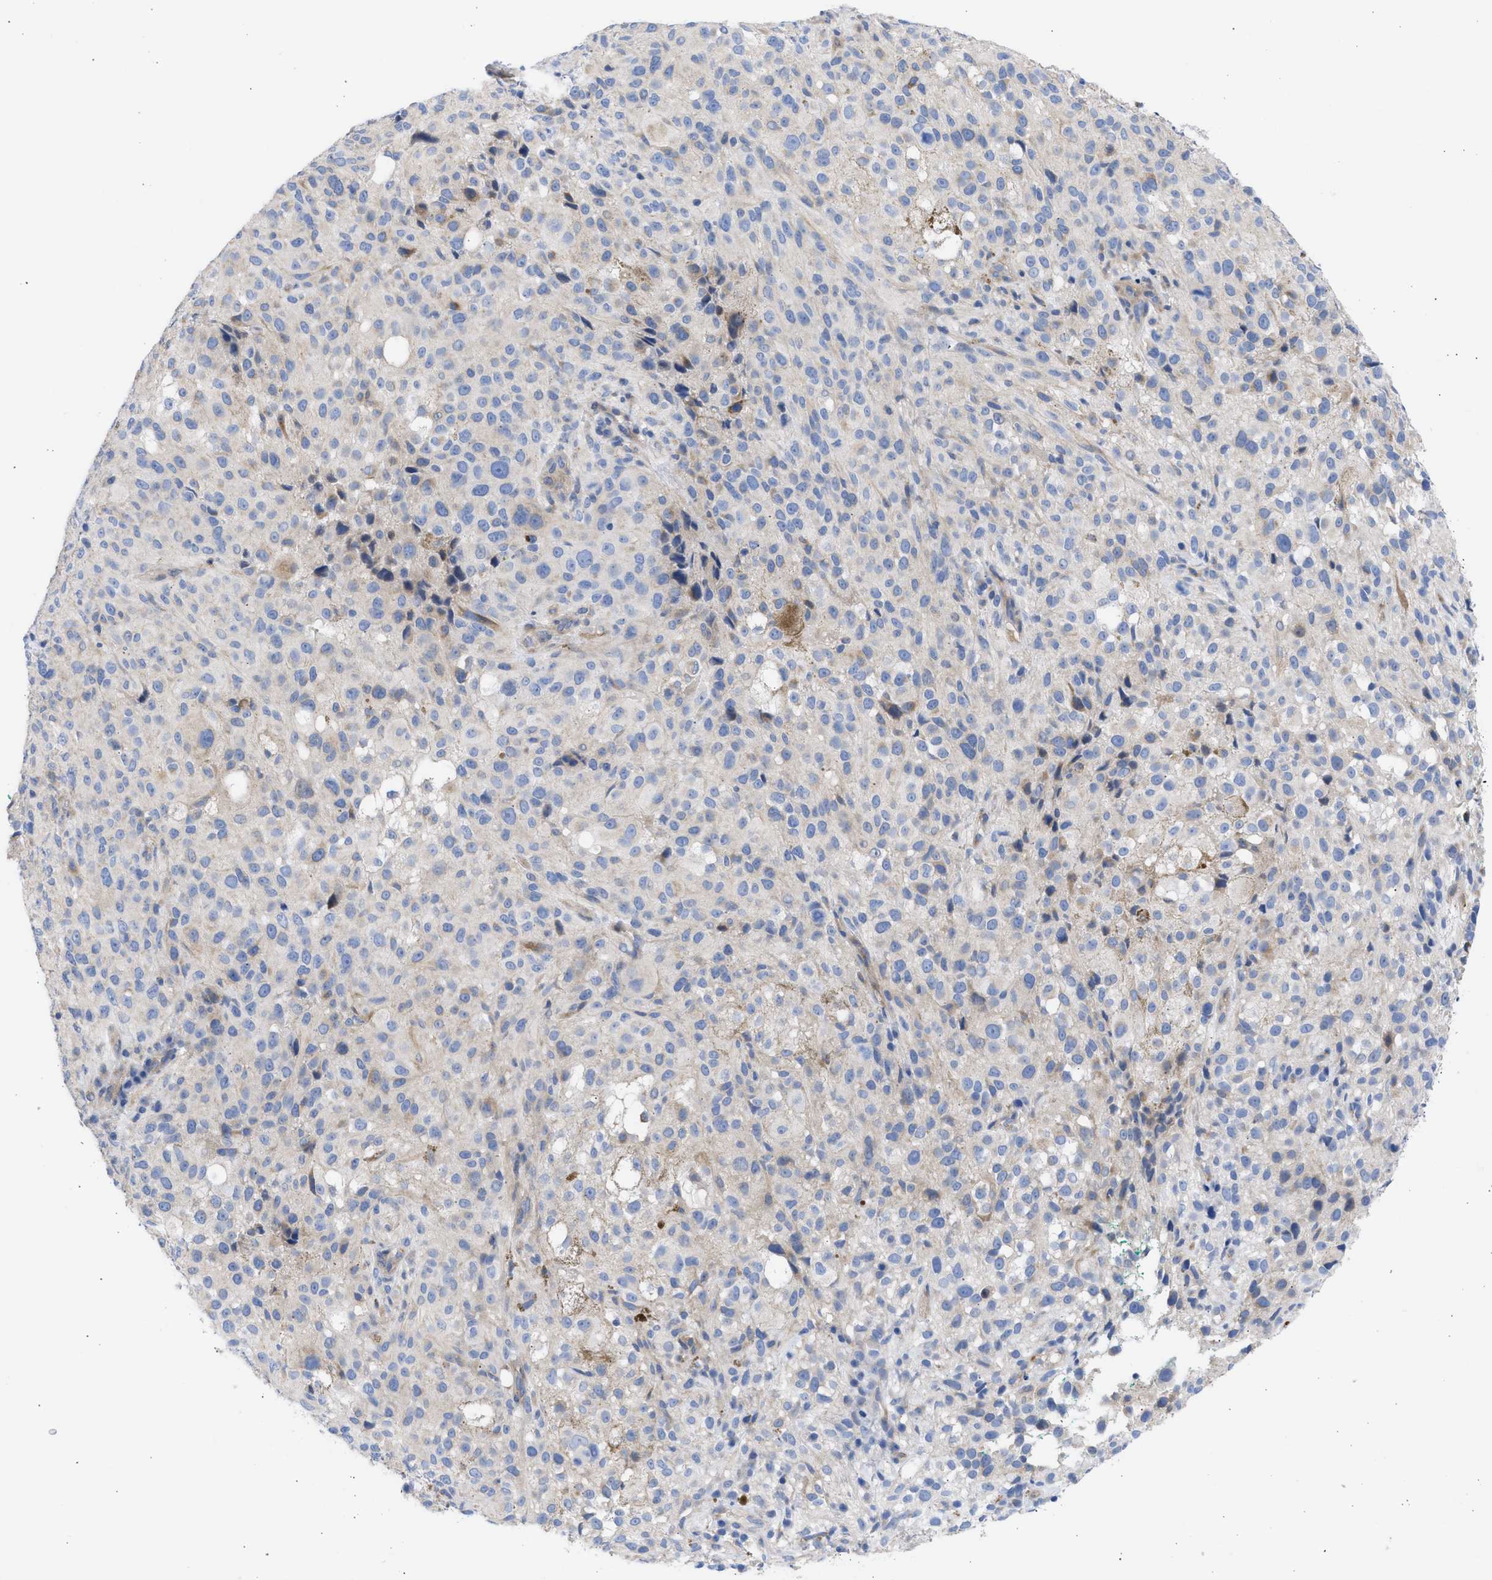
{"staining": {"intensity": "negative", "quantity": "none", "location": "none"}, "tissue": "melanoma", "cell_type": "Tumor cells", "image_type": "cancer", "snomed": [{"axis": "morphology", "description": "Necrosis, NOS"}, {"axis": "morphology", "description": "Malignant melanoma, NOS"}, {"axis": "topography", "description": "Skin"}], "caption": "DAB (3,3'-diaminobenzidine) immunohistochemical staining of human melanoma shows no significant staining in tumor cells.", "gene": "BTG3", "patient": {"sex": "female", "age": 87}}